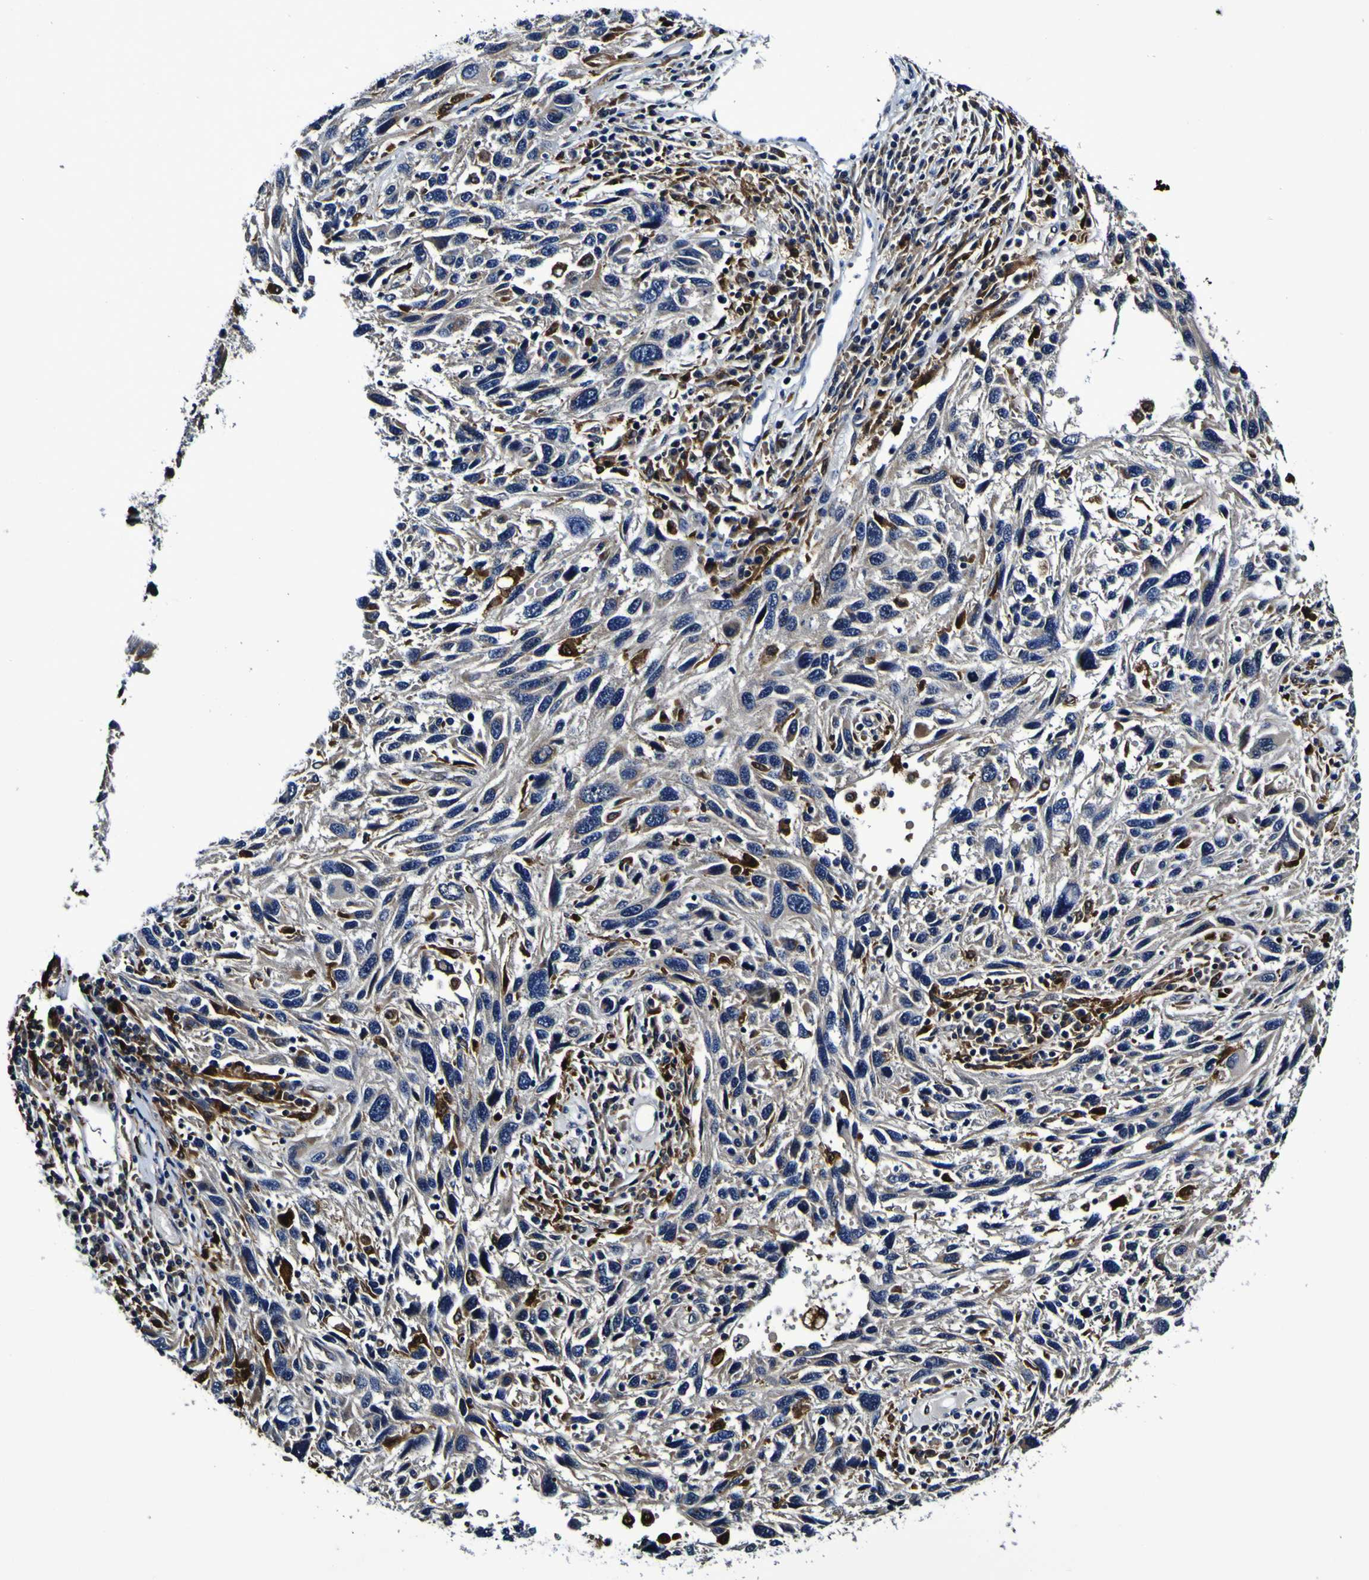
{"staining": {"intensity": "negative", "quantity": "none", "location": "none"}, "tissue": "melanoma", "cell_type": "Tumor cells", "image_type": "cancer", "snomed": [{"axis": "morphology", "description": "Malignant melanoma, NOS"}, {"axis": "topography", "description": "Skin"}], "caption": "This is a histopathology image of IHC staining of malignant melanoma, which shows no expression in tumor cells.", "gene": "GPX1", "patient": {"sex": "male", "age": 53}}